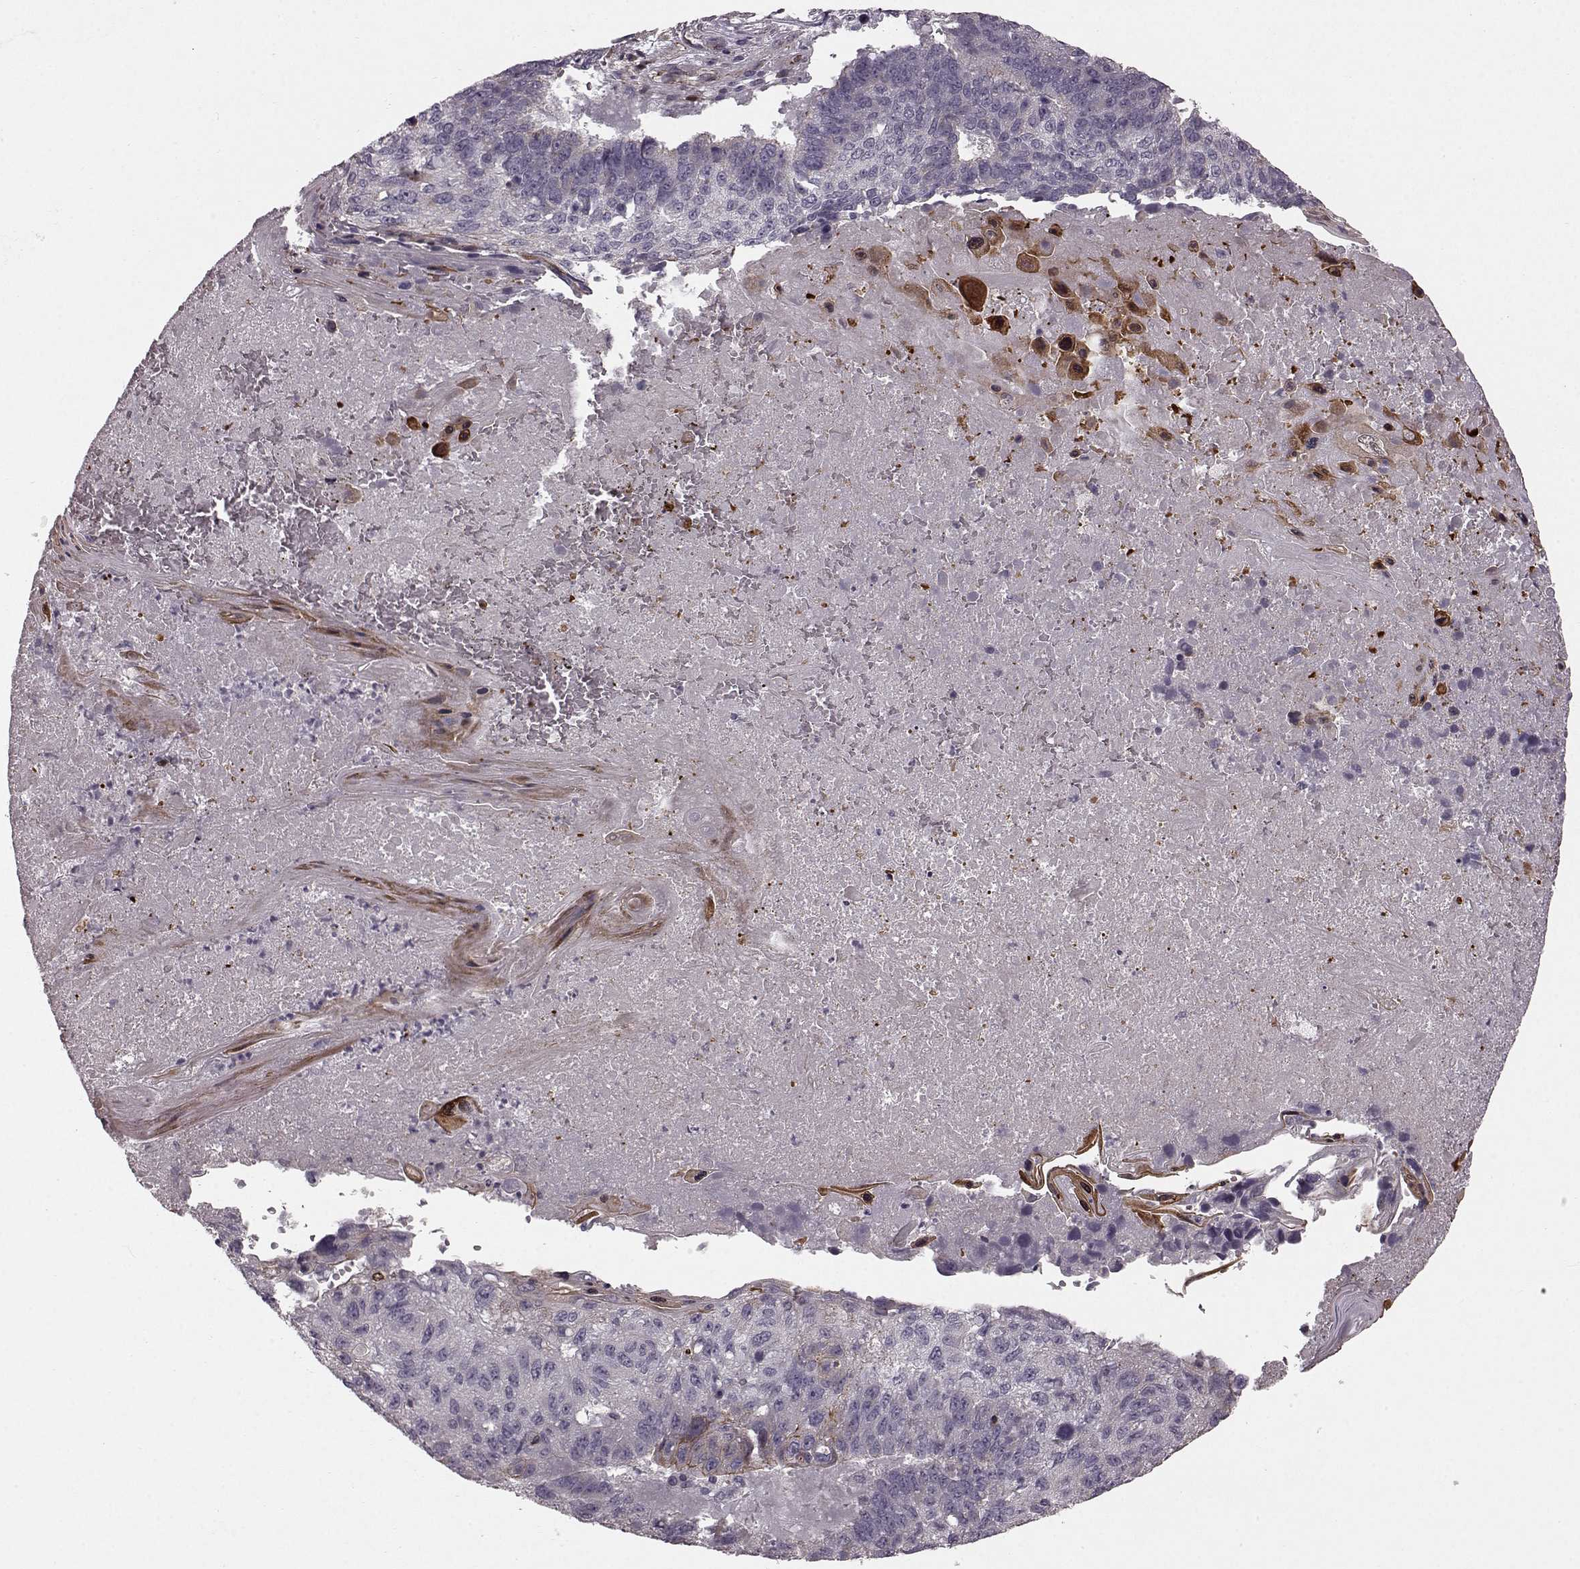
{"staining": {"intensity": "negative", "quantity": "none", "location": "none"}, "tissue": "lung cancer", "cell_type": "Tumor cells", "image_type": "cancer", "snomed": [{"axis": "morphology", "description": "Squamous cell carcinoma, NOS"}, {"axis": "topography", "description": "Lung"}], "caption": "Immunohistochemistry (IHC) histopathology image of neoplastic tissue: human lung squamous cell carcinoma stained with DAB (3,3'-diaminobenzidine) reveals no significant protein expression in tumor cells.", "gene": "SLC22A18", "patient": {"sex": "male", "age": 73}}